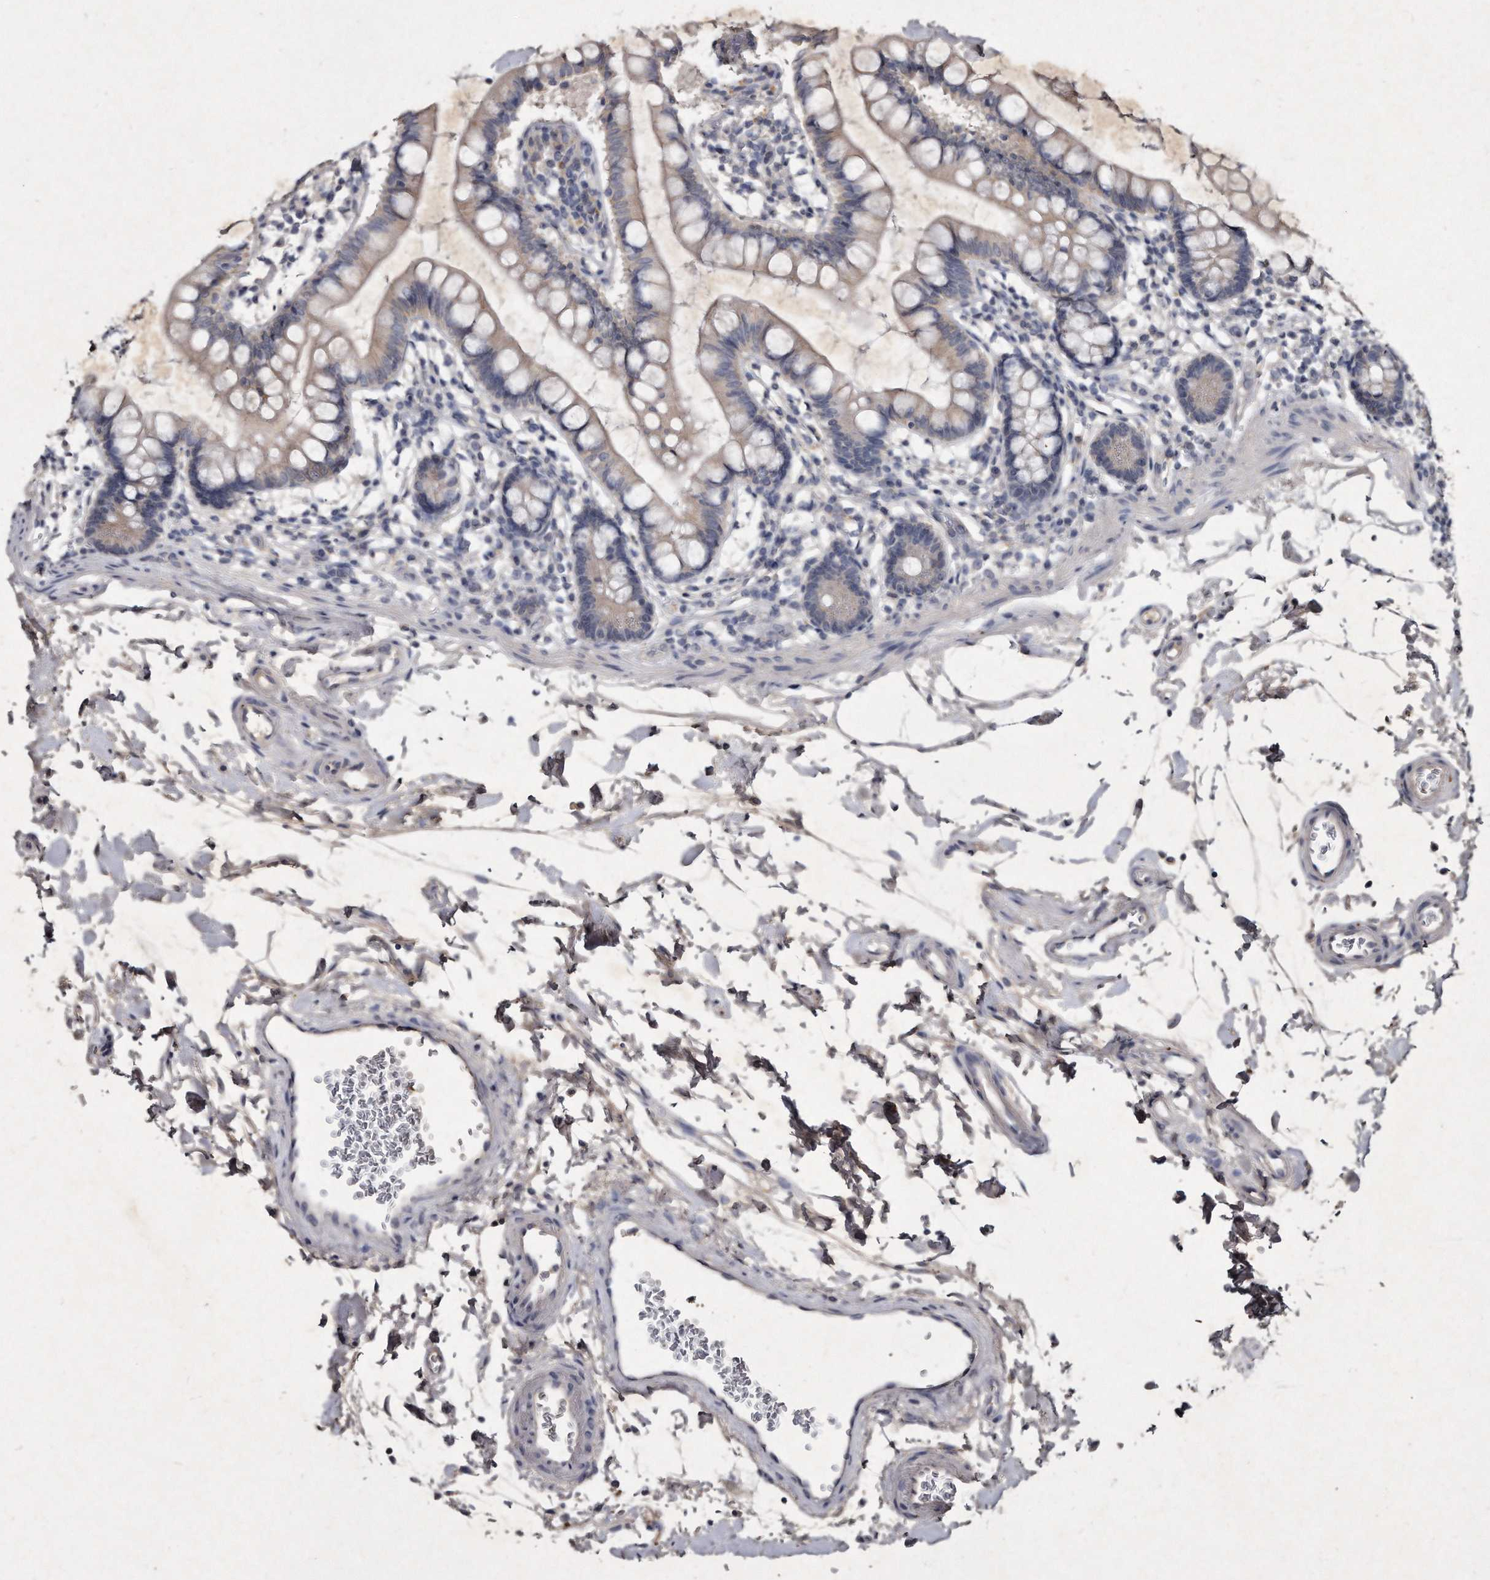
{"staining": {"intensity": "weak", "quantity": "<25%", "location": "cytoplasmic/membranous"}, "tissue": "small intestine", "cell_type": "Glandular cells", "image_type": "normal", "snomed": [{"axis": "morphology", "description": "Normal tissue, NOS"}, {"axis": "topography", "description": "Small intestine"}], "caption": "Immunohistochemical staining of unremarkable small intestine reveals no significant expression in glandular cells. (Stains: DAB immunohistochemistry (IHC) with hematoxylin counter stain, Microscopy: brightfield microscopy at high magnification).", "gene": "KLHDC3", "patient": {"sex": "female", "age": 84}}